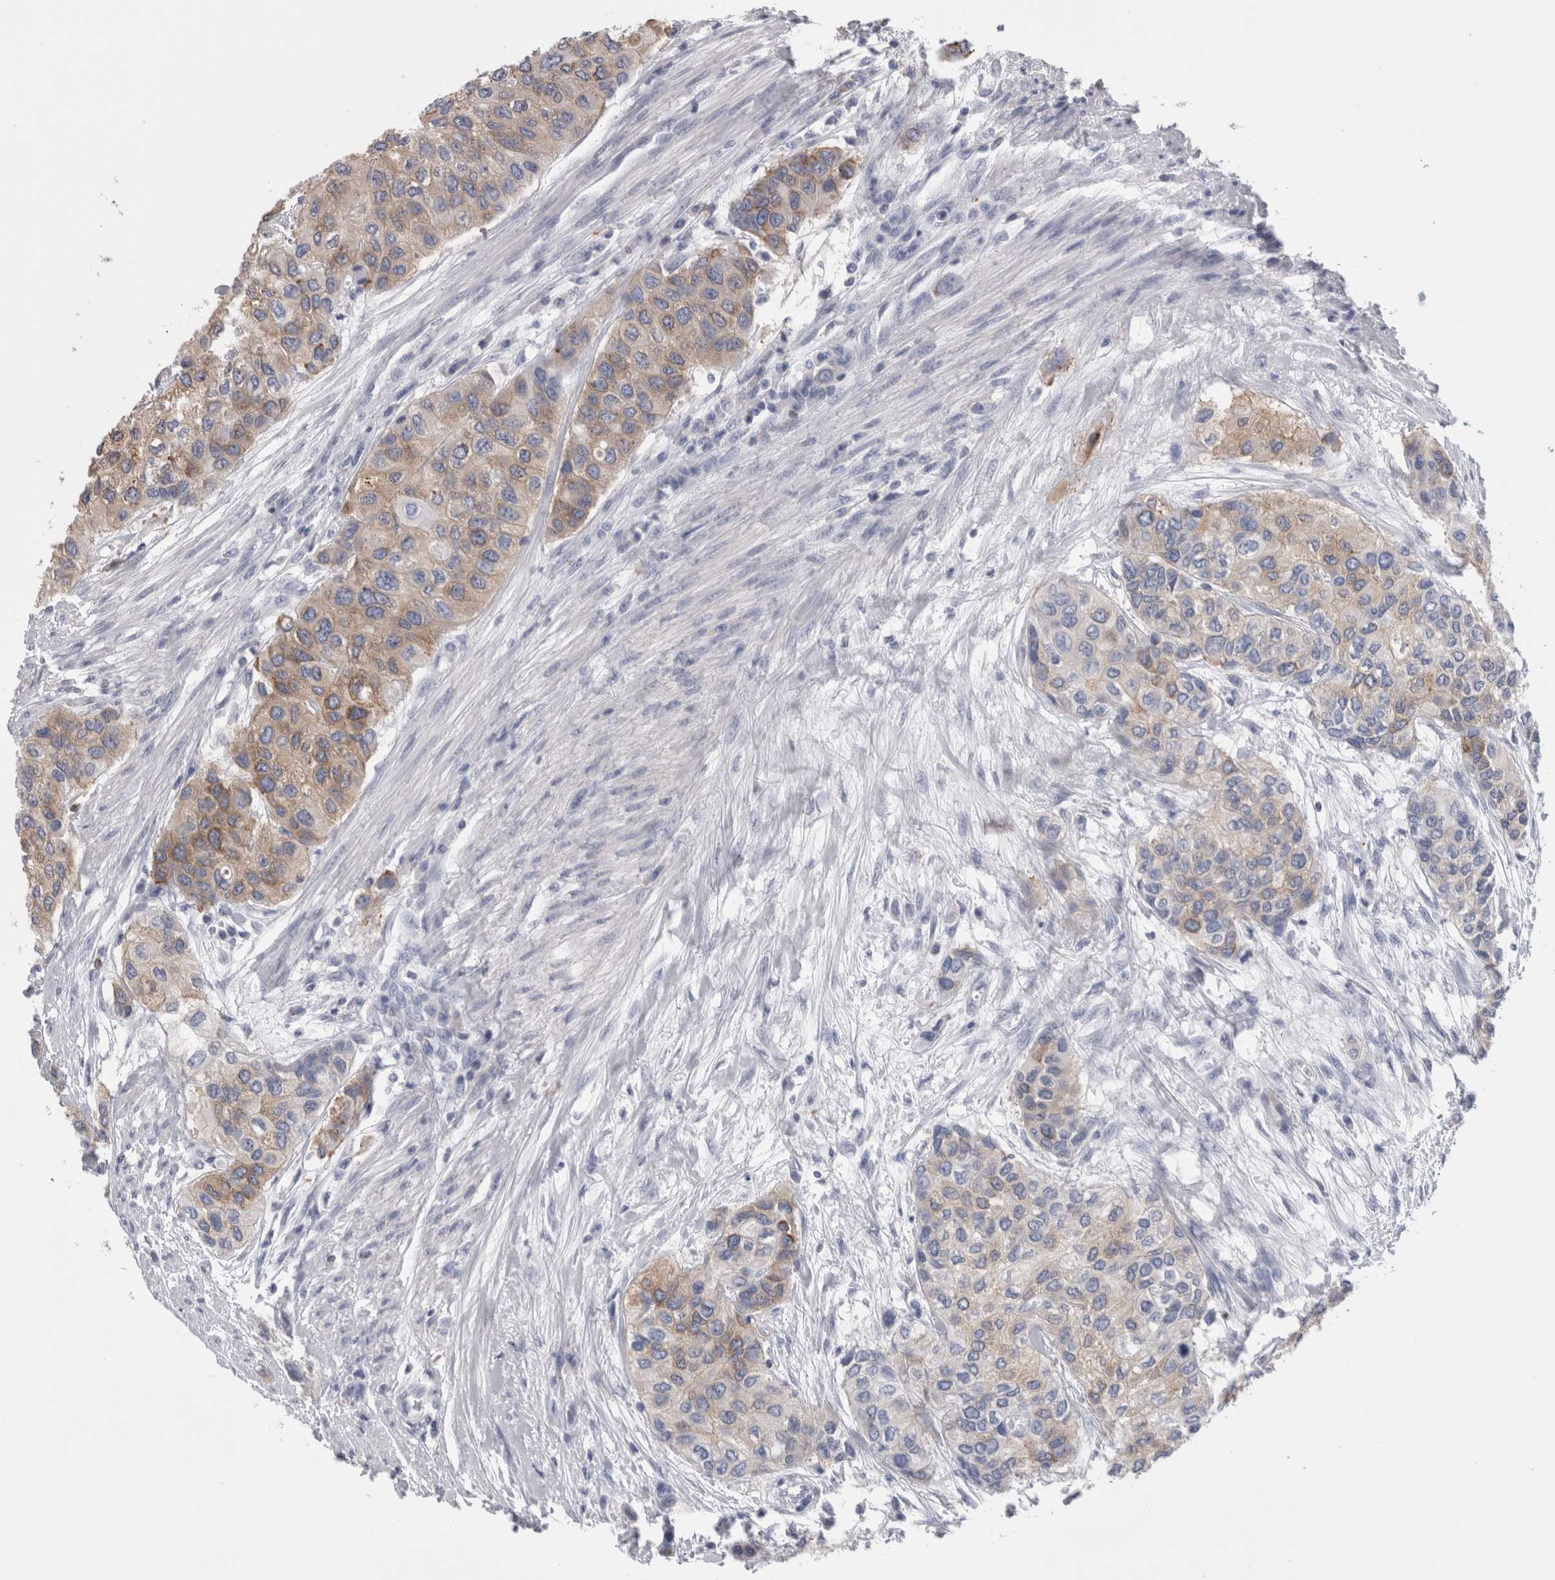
{"staining": {"intensity": "weak", "quantity": "25%-75%", "location": "cytoplasmic/membranous"}, "tissue": "urothelial cancer", "cell_type": "Tumor cells", "image_type": "cancer", "snomed": [{"axis": "morphology", "description": "Urothelial carcinoma, High grade"}, {"axis": "topography", "description": "Urinary bladder"}], "caption": "Urothelial cancer stained for a protein (brown) displays weak cytoplasmic/membranous positive positivity in approximately 25%-75% of tumor cells.", "gene": "DCTN6", "patient": {"sex": "female", "age": 56}}